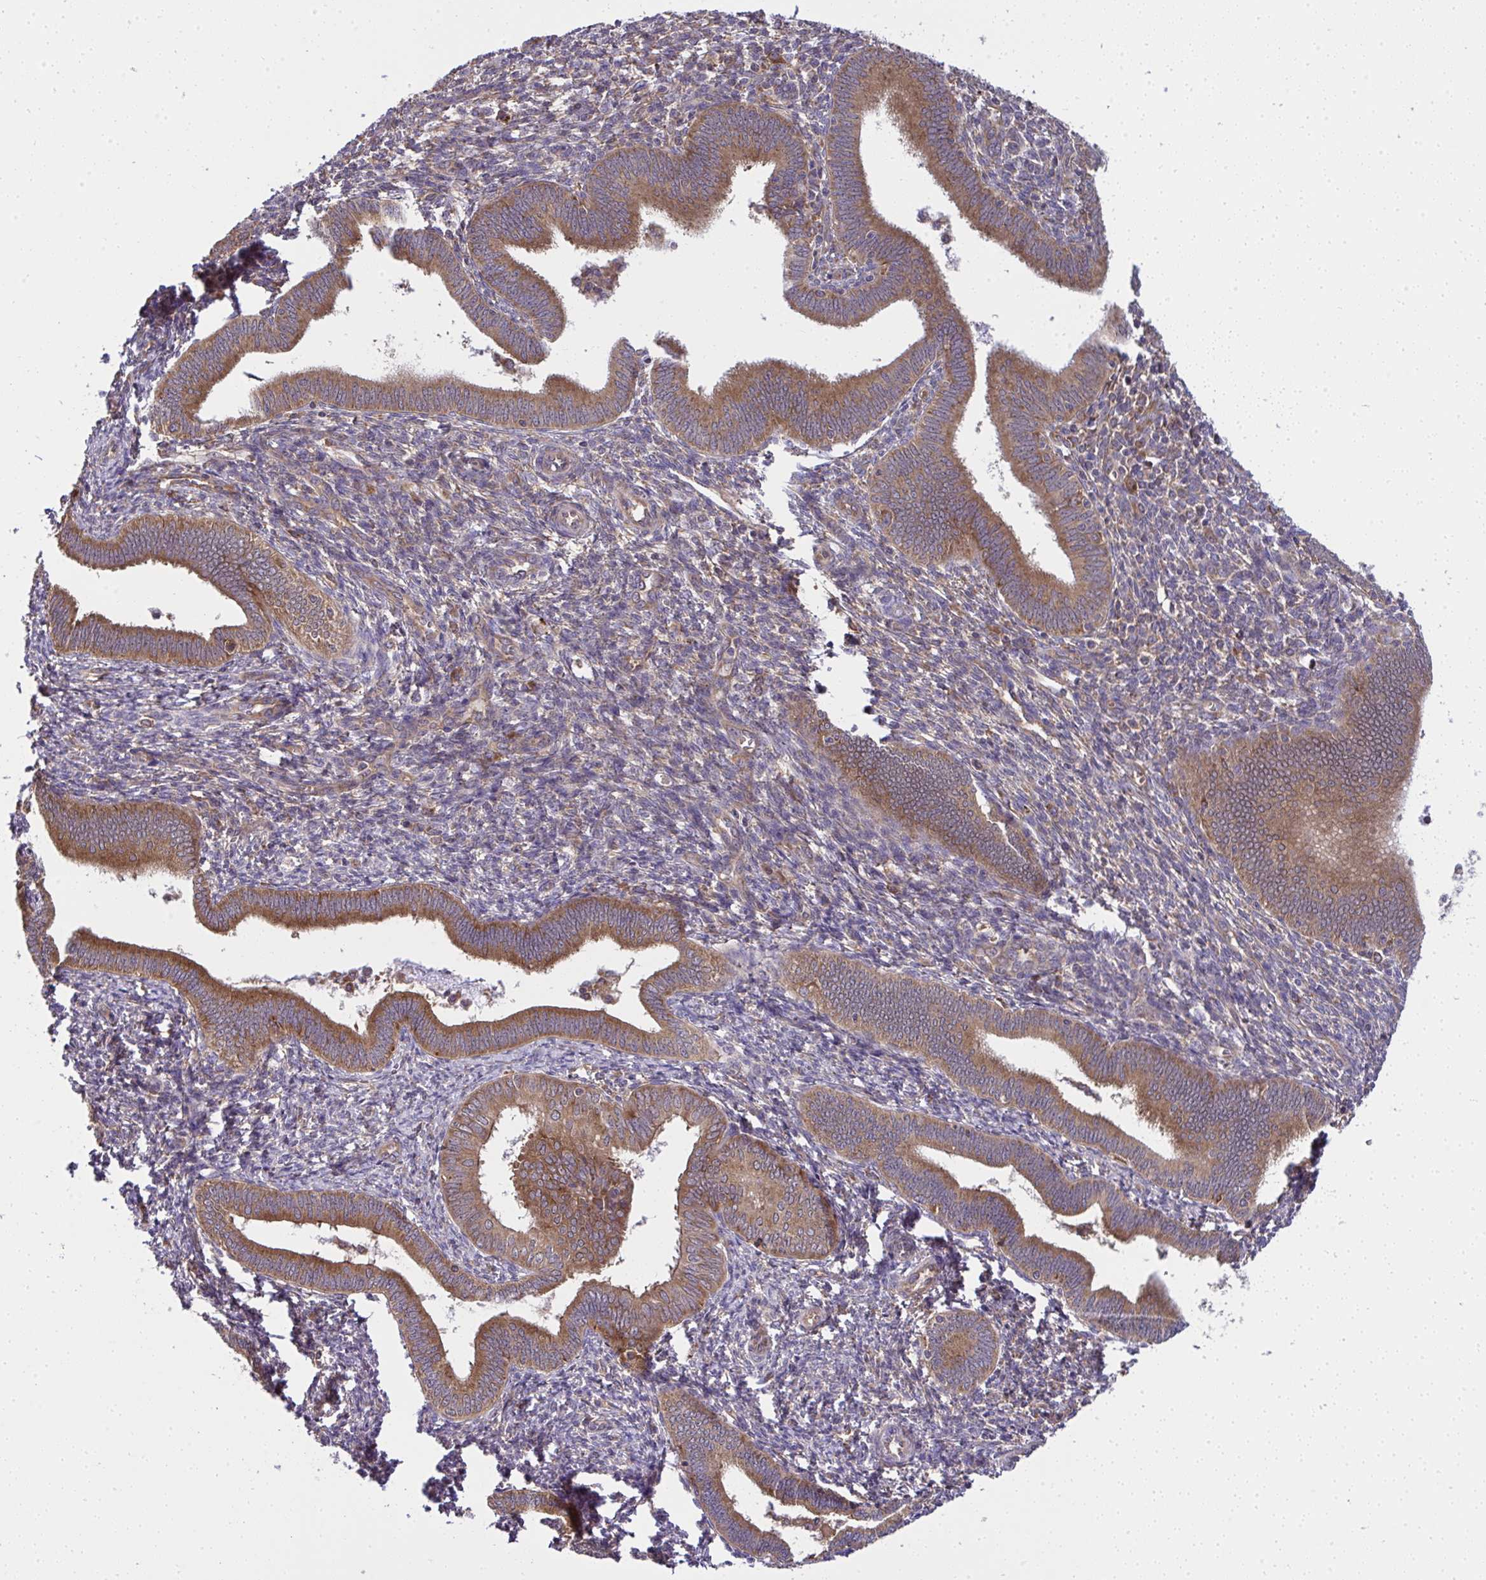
{"staining": {"intensity": "moderate", "quantity": "<25%", "location": "cytoplasmic/membranous"}, "tissue": "endometrium", "cell_type": "Cells in endometrial stroma", "image_type": "normal", "snomed": [{"axis": "morphology", "description": "Normal tissue, NOS"}, {"axis": "topography", "description": "Endometrium"}], "caption": "A photomicrograph of human endometrium stained for a protein shows moderate cytoplasmic/membranous brown staining in cells in endometrial stroma.", "gene": "RPS7", "patient": {"sex": "female", "age": 41}}